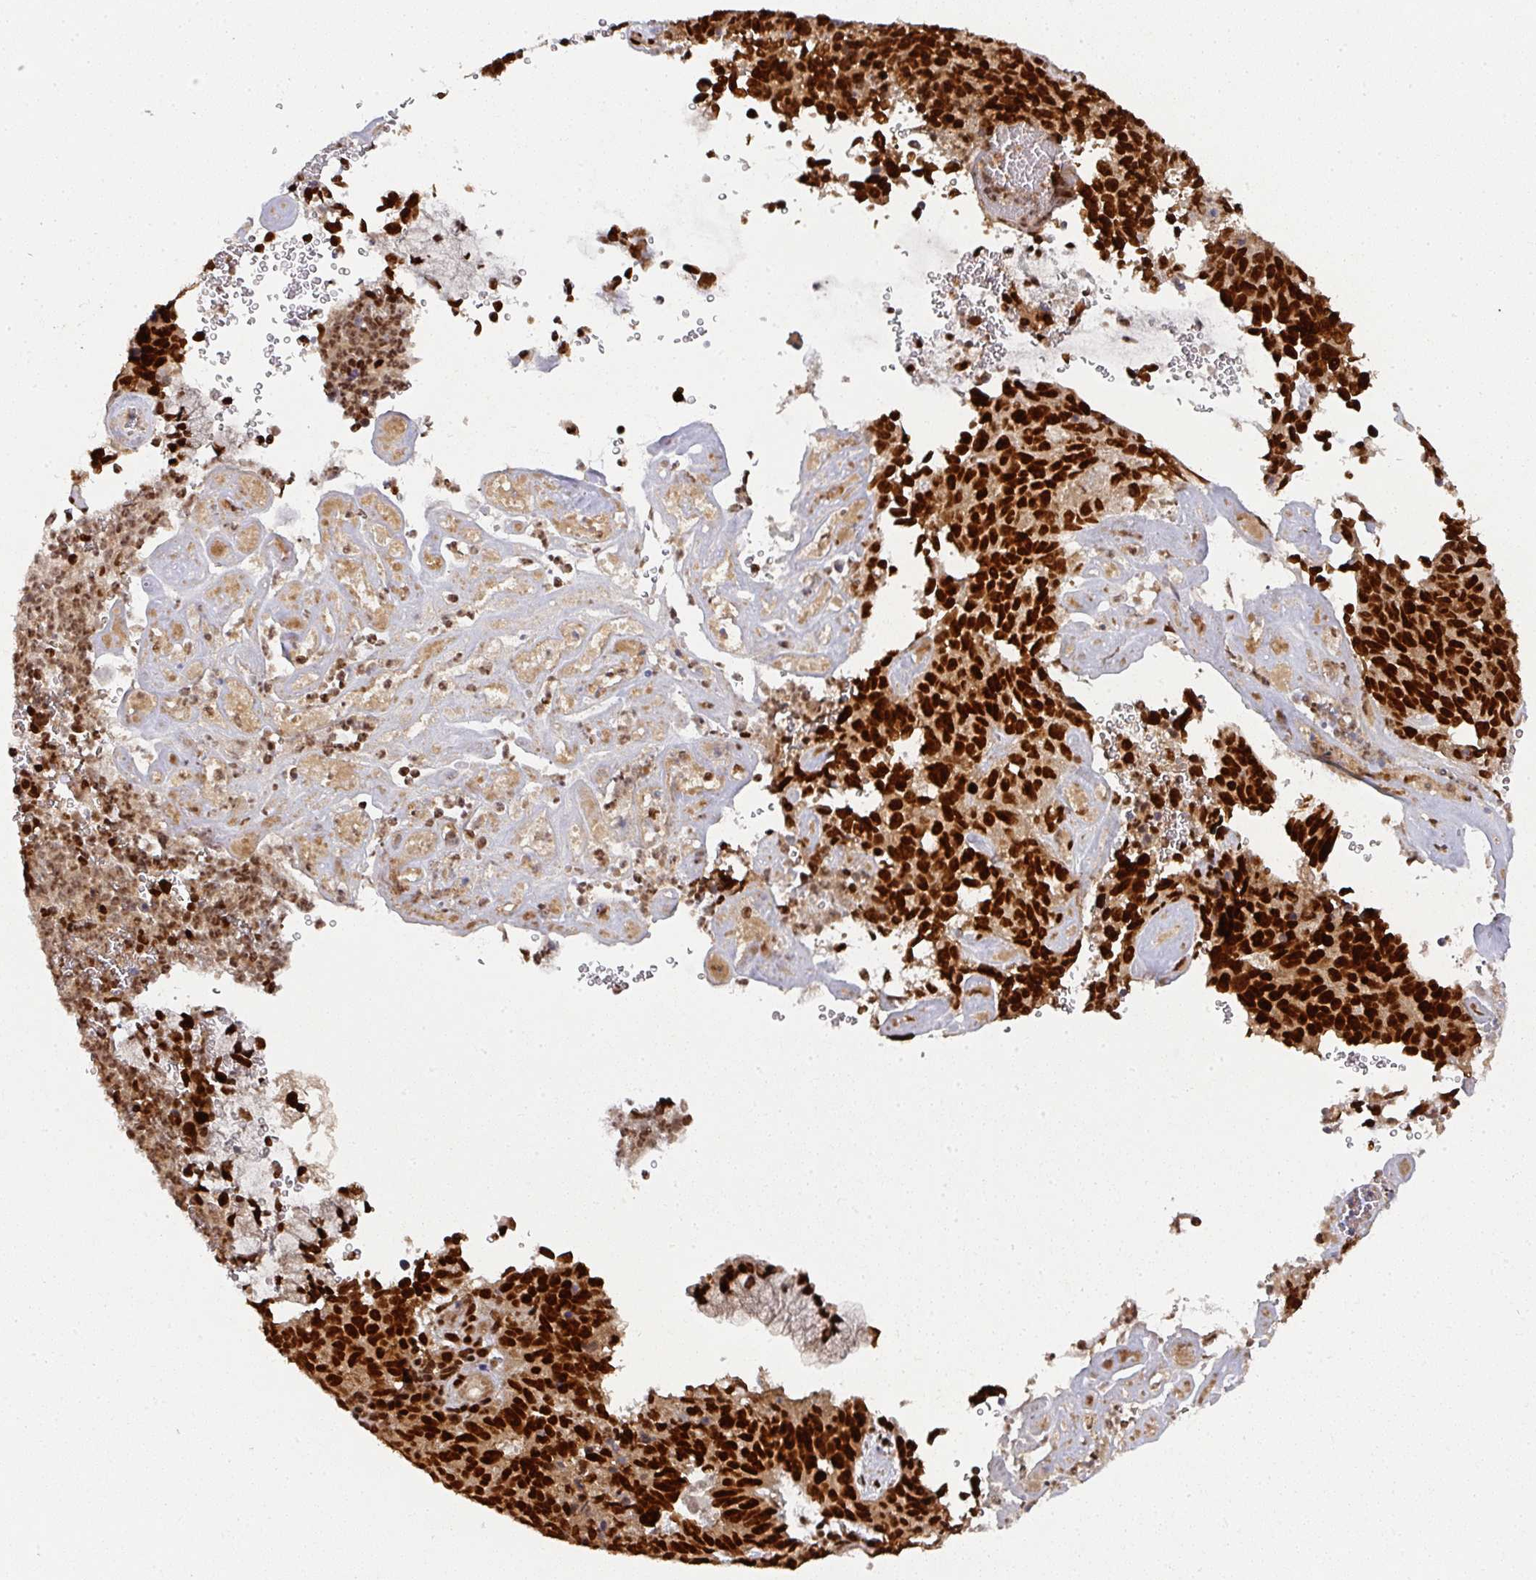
{"staining": {"intensity": "strong", "quantity": ">75%", "location": "nuclear"}, "tissue": "cervical cancer", "cell_type": "Tumor cells", "image_type": "cancer", "snomed": [{"axis": "morphology", "description": "Adenocarcinoma, NOS"}, {"axis": "topography", "description": "Cervix"}], "caption": "Immunohistochemical staining of cervical cancer reveals strong nuclear protein expression in about >75% of tumor cells.", "gene": "DIDO1", "patient": {"sex": "female", "age": 38}}